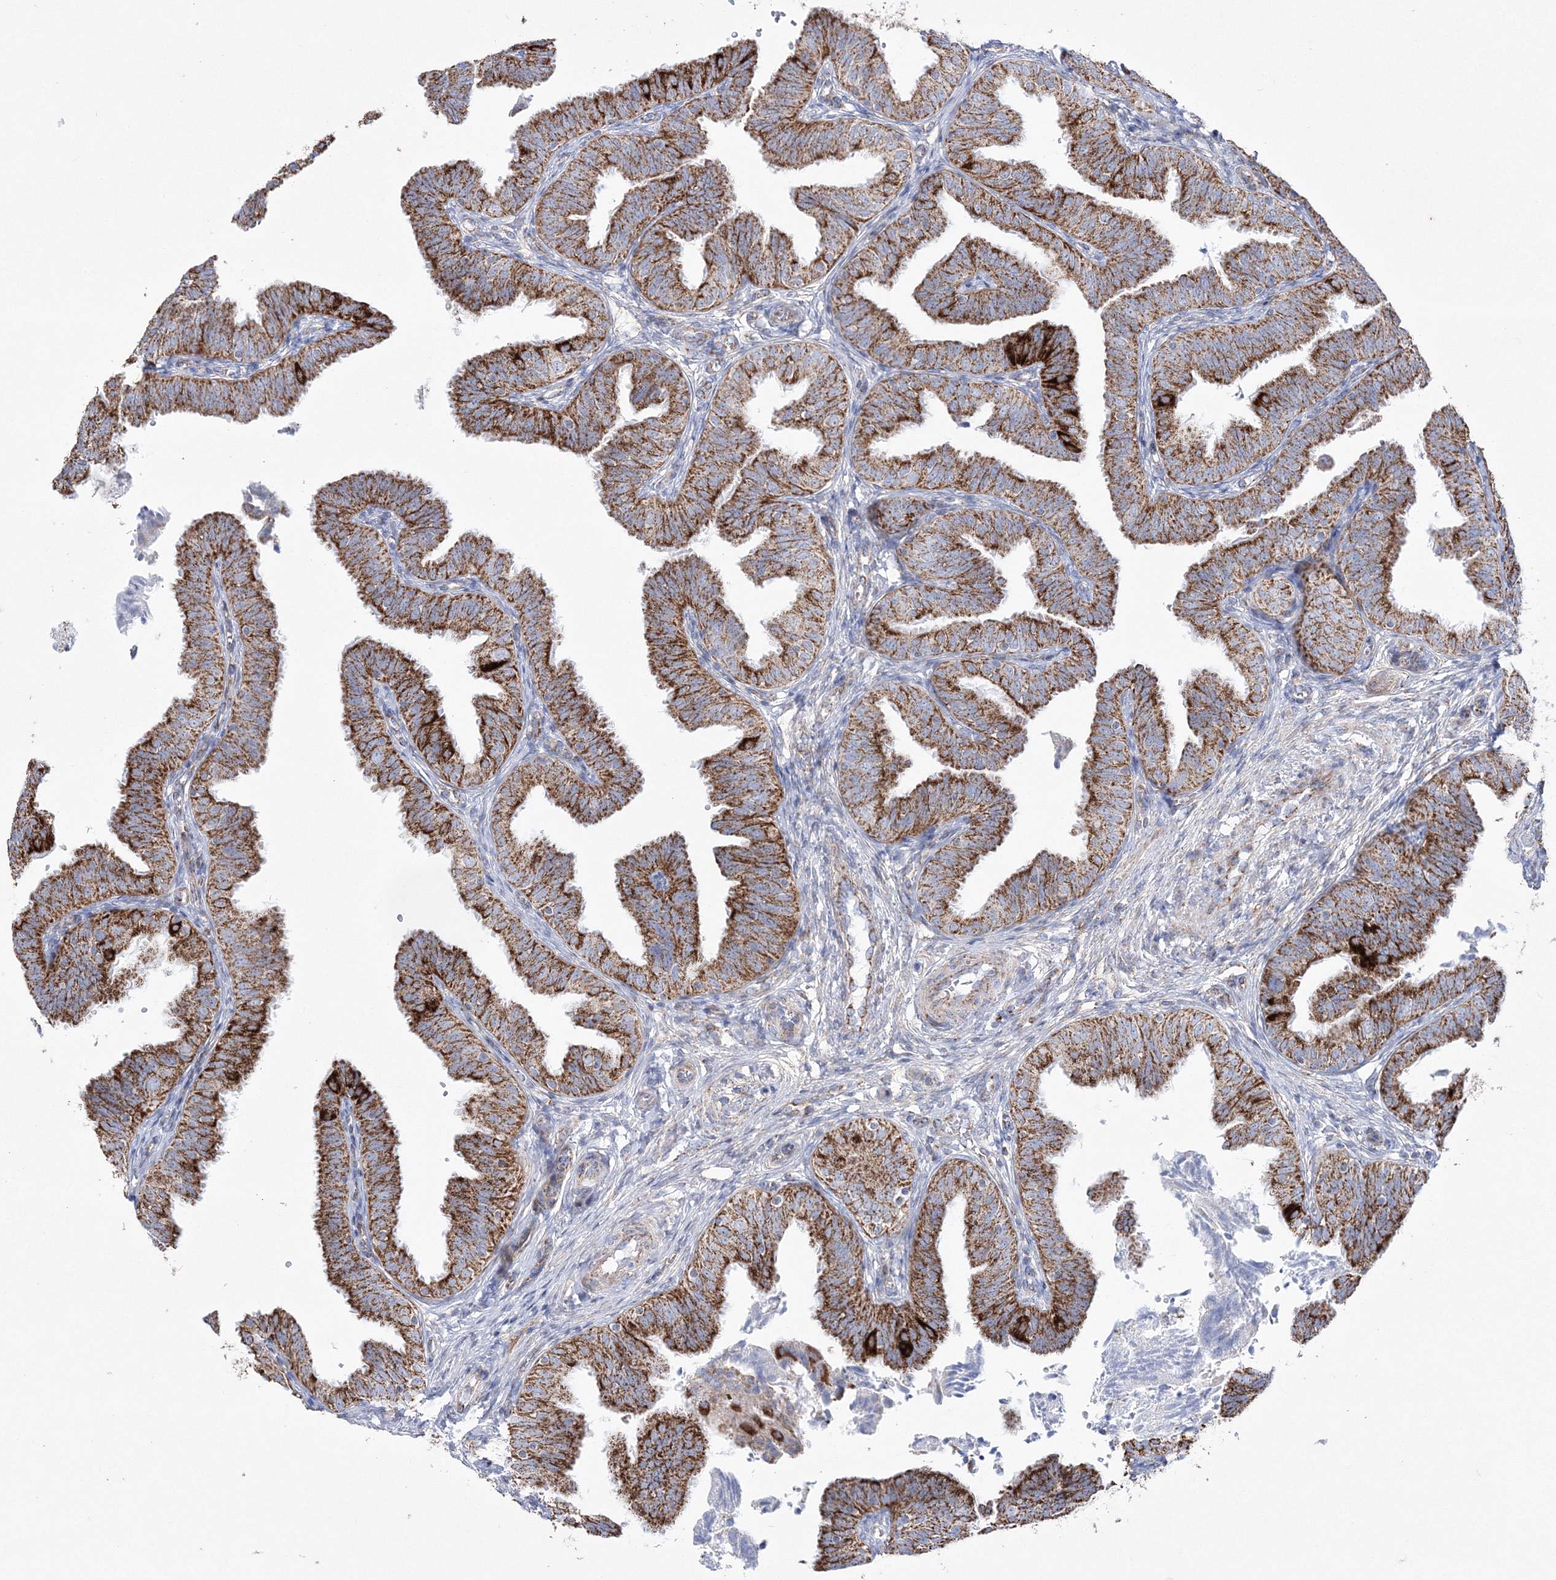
{"staining": {"intensity": "strong", "quantity": ">75%", "location": "cytoplasmic/membranous"}, "tissue": "fallopian tube", "cell_type": "Glandular cells", "image_type": "normal", "snomed": [{"axis": "morphology", "description": "Normal tissue, NOS"}, {"axis": "topography", "description": "Fallopian tube"}], "caption": "IHC micrograph of normal fallopian tube: fallopian tube stained using immunohistochemistry (IHC) shows high levels of strong protein expression localized specifically in the cytoplasmic/membranous of glandular cells, appearing as a cytoplasmic/membranous brown color.", "gene": "HIBCH", "patient": {"sex": "female", "age": 35}}